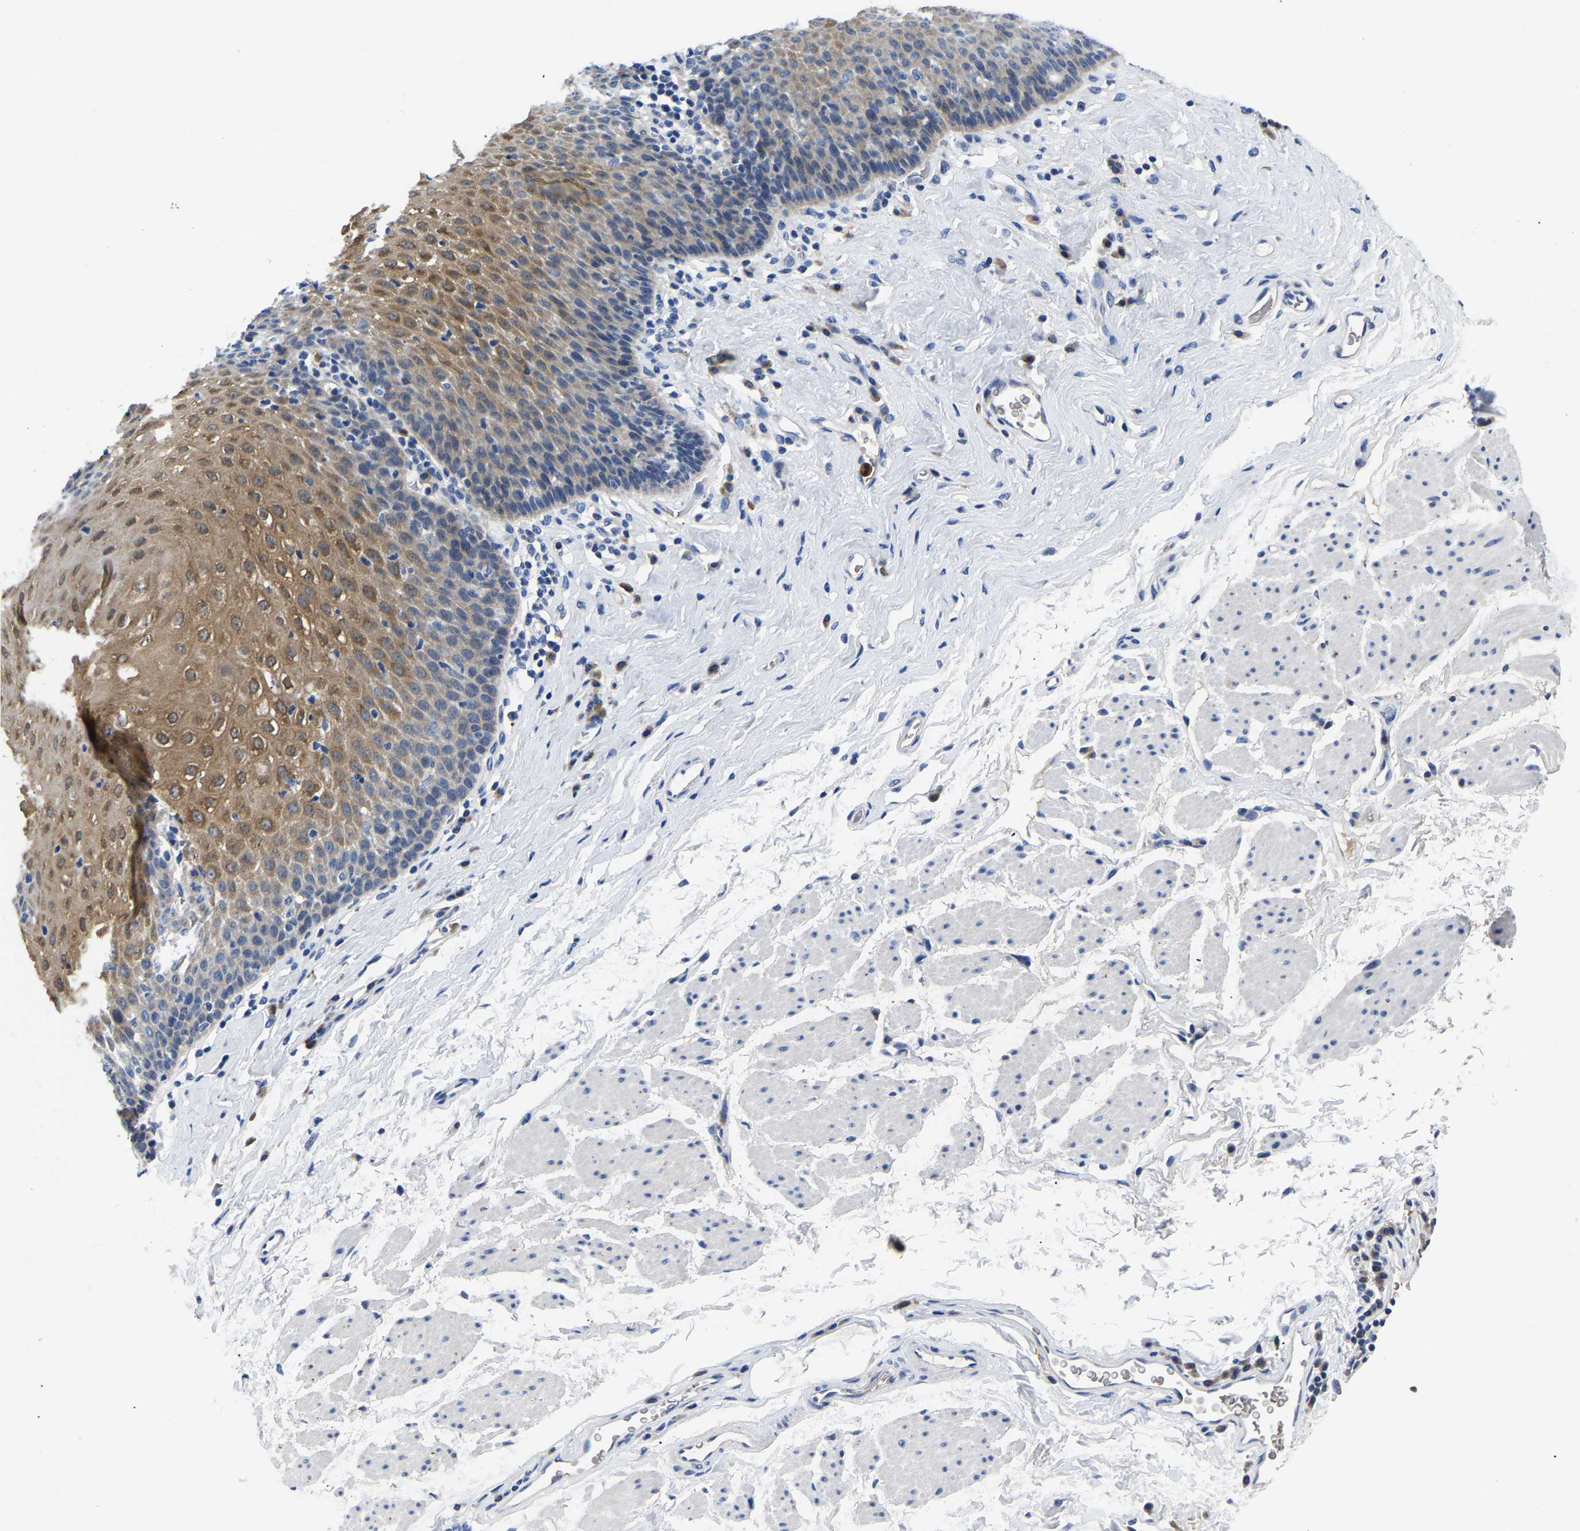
{"staining": {"intensity": "moderate", "quantity": ">75%", "location": "cytoplasmic/membranous"}, "tissue": "esophagus", "cell_type": "Squamous epithelial cells", "image_type": "normal", "snomed": [{"axis": "morphology", "description": "Normal tissue, NOS"}, {"axis": "topography", "description": "Esophagus"}], "caption": "Esophagus stained for a protein (brown) displays moderate cytoplasmic/membranous positive expression in approximately >75% of squamous epithelial cells.", "gene": "TOR1B", "patient": {"sex": "female", "age": 61}}